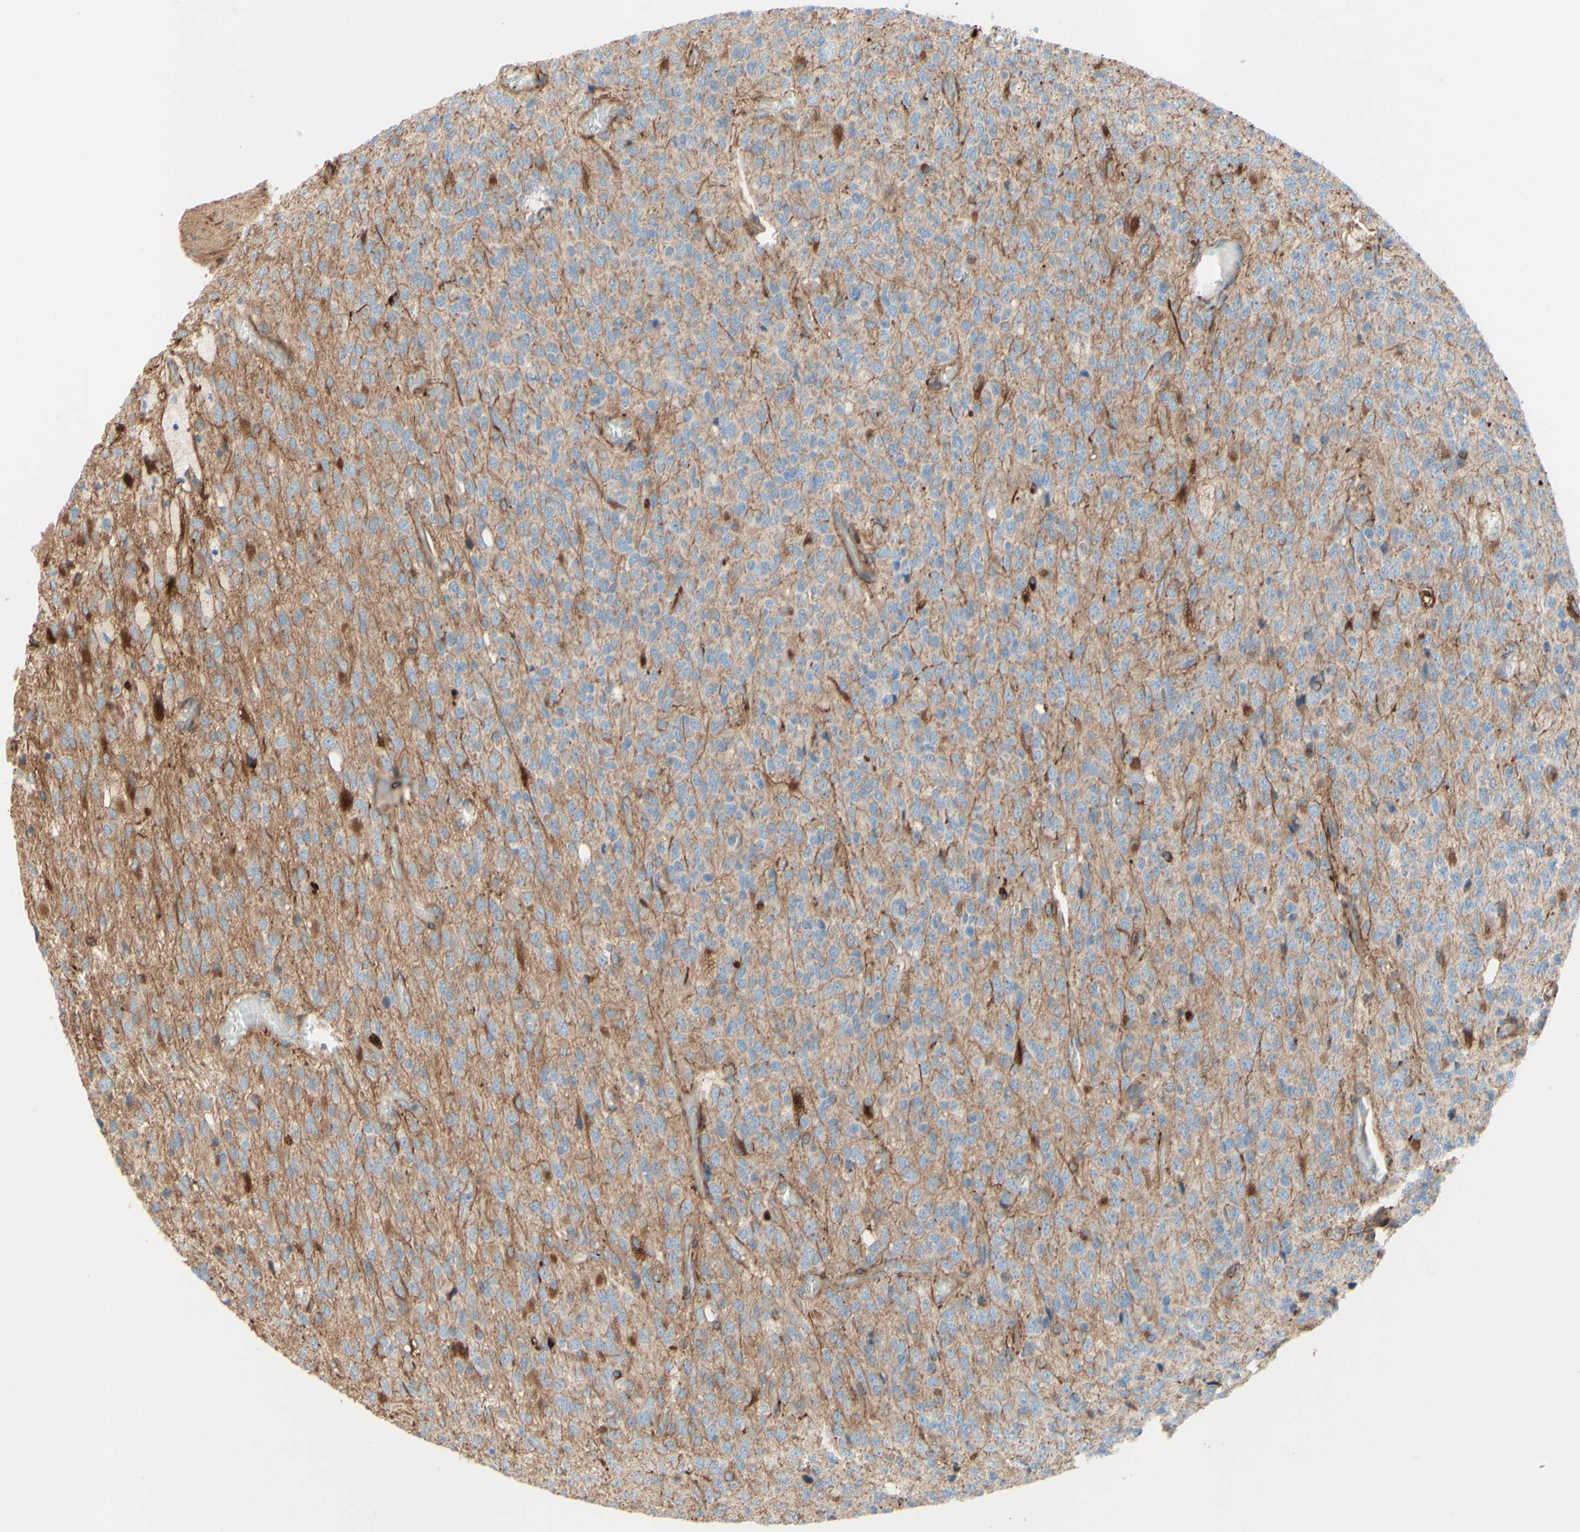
{"staining": {"intensity": "negative", "quantity": "none", "location": "none"}, "tissue": "glioma", "cell_type": "Tumor cells", "image_type": "cancer", "snomed": [{"axis": "morphology", "description": "Glioma, malignant, High grade"}, {"axis": "topography", "description": "pancreas cauda"}], "caption": "There is no significant staining in tumor cells of glioma. (Brightfield microscopy of DAB (3,3'-diaminobenzidine) immunohistochemistry (IHC) at high magnification).", "gene": "ENDOD1", "patient": {"sex": "male", "age": 60}}